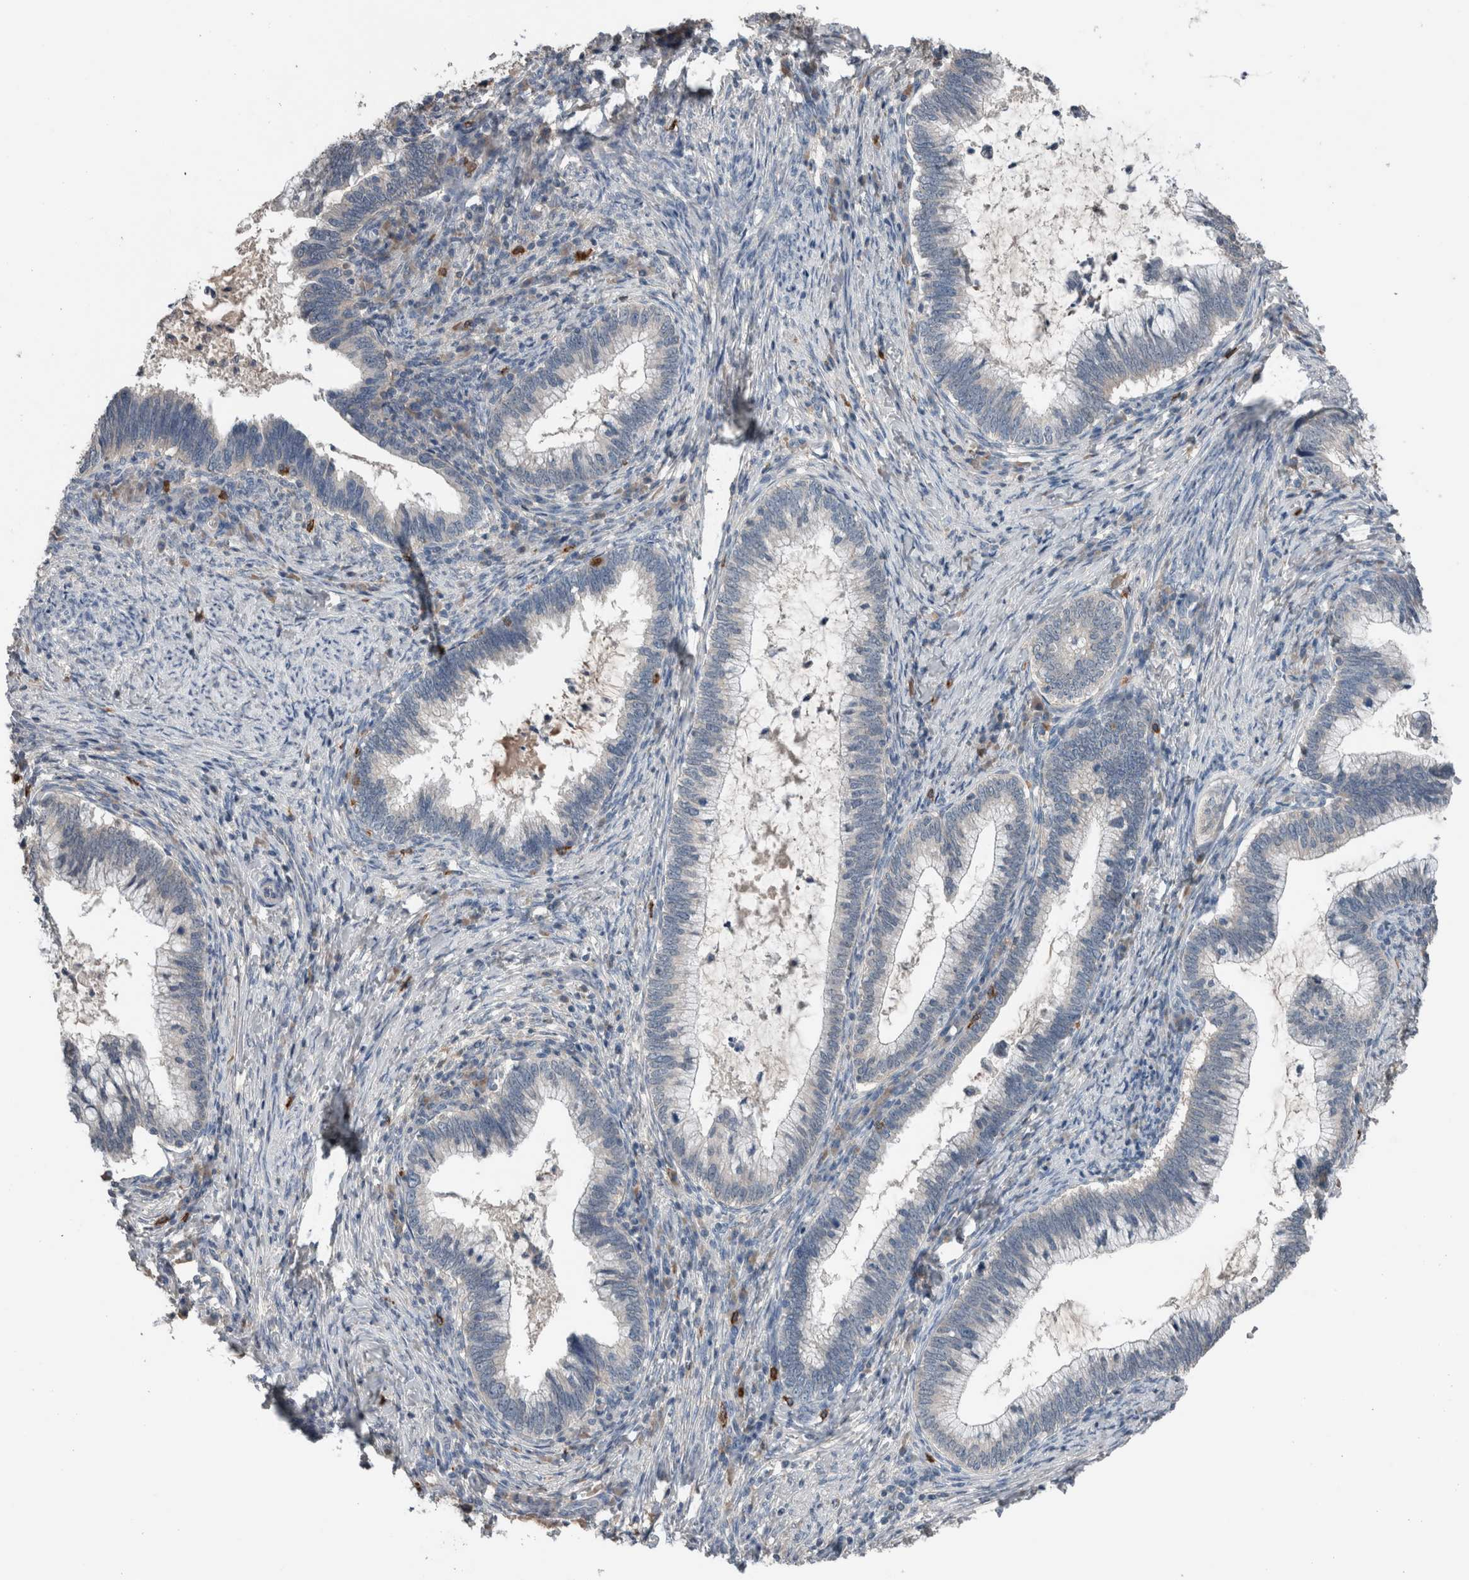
{"staining": {"intensity": "negative", "quantity": "none", "location": "none"}, "tissue": "cervical cancer", "cell_type": "Tumor cells", "image_type": "cancer", "snomed": [{"axis": "morphology", "description": "Adenocarcinoma, NOS"}, {"axis": "topography", "description": "Cervix"}], "caption": "Photomicrograph shows no protein staining in tumor cells of cervical cancer (adenocarcinoma) tissue.", "gene": "CRNN", "patient": {"sex": "female", "age": 36}}